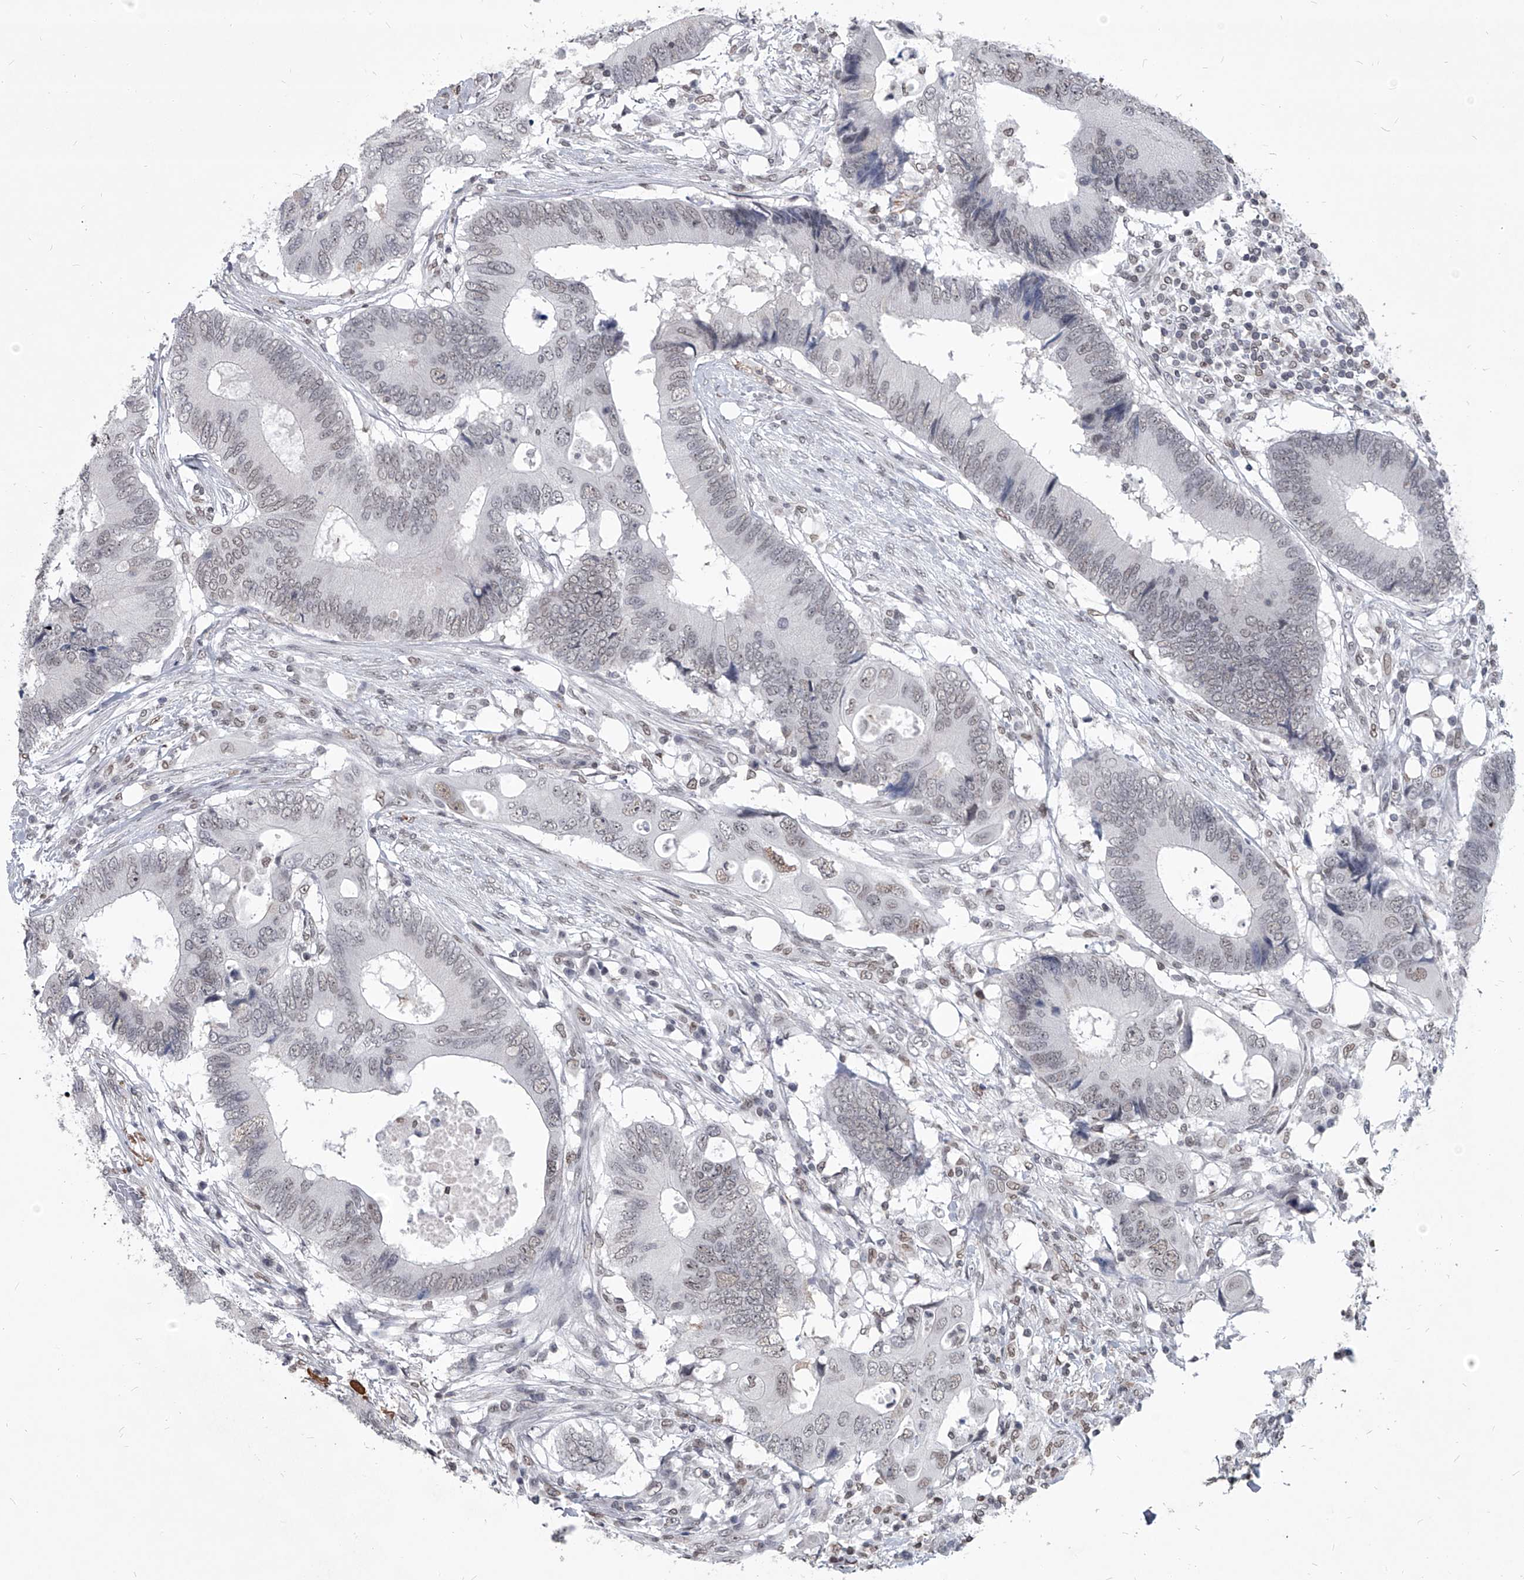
{"staining": {"intensity": "weak", "quantity": "<25%", "location": "nuclear"}, "tissue": "colorectal cancer", "cell_type": "Tumor cells", "image_type": "cancer", "snomed": [{"axis": "morphology", "description": "Adenocarcinoma, NOS"}, {"axis": "topography", "description": "Colon"}], "caption": "Immunohistochemistry of colorectal cancer displays no expression in tumor cells.", "gene": "PPIL4", "patient": {"sex": "male", "age": 71}}